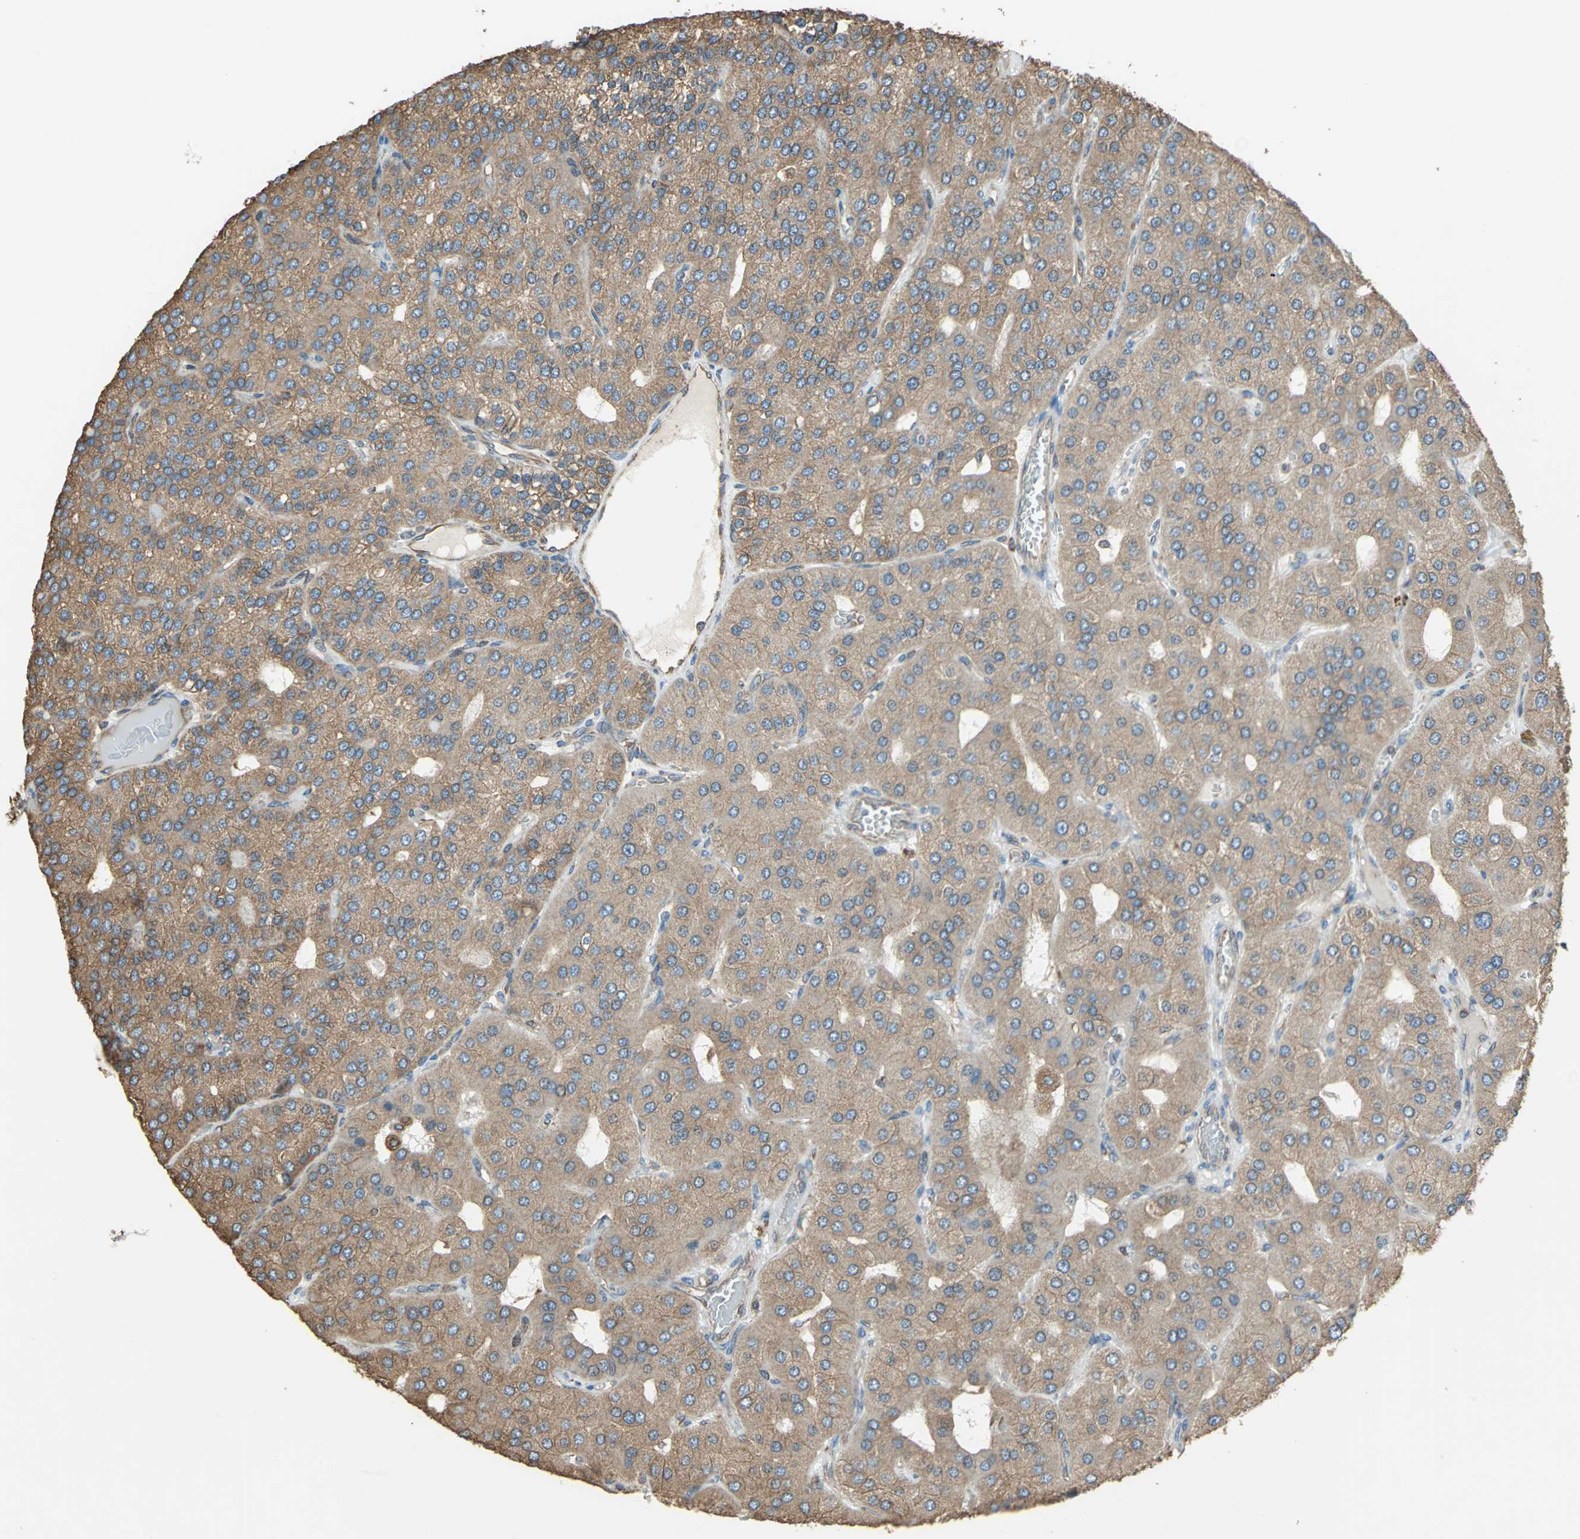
{"staining": {"intensity": "moderate", "quantity": ">75%", "location": "cytoplasmic/membranous"}, "tissue": "parathyroid gland", "cell_type": "Glandular cells", "image_type": "normal", "snomed": [{"axis": "morphology", "description": "Normal tissue, NOS"}, {"axis": "morphology", "description": "Adenoma, NOS"}, {"axis": "topography", "description": "Parathyroid gland"}], "caption": "Protein staining of unremarkable parathyroid gland exhibits moderate cytoplasmic/membranous staining in approximately >75% of glandular cells. (Stains: DAB in brown, nuclei in blue, Microscopy: brightfield microscopy at high magnification).", "gene": "GPANK1", "patient": {"sex": "female", "age": 86}}